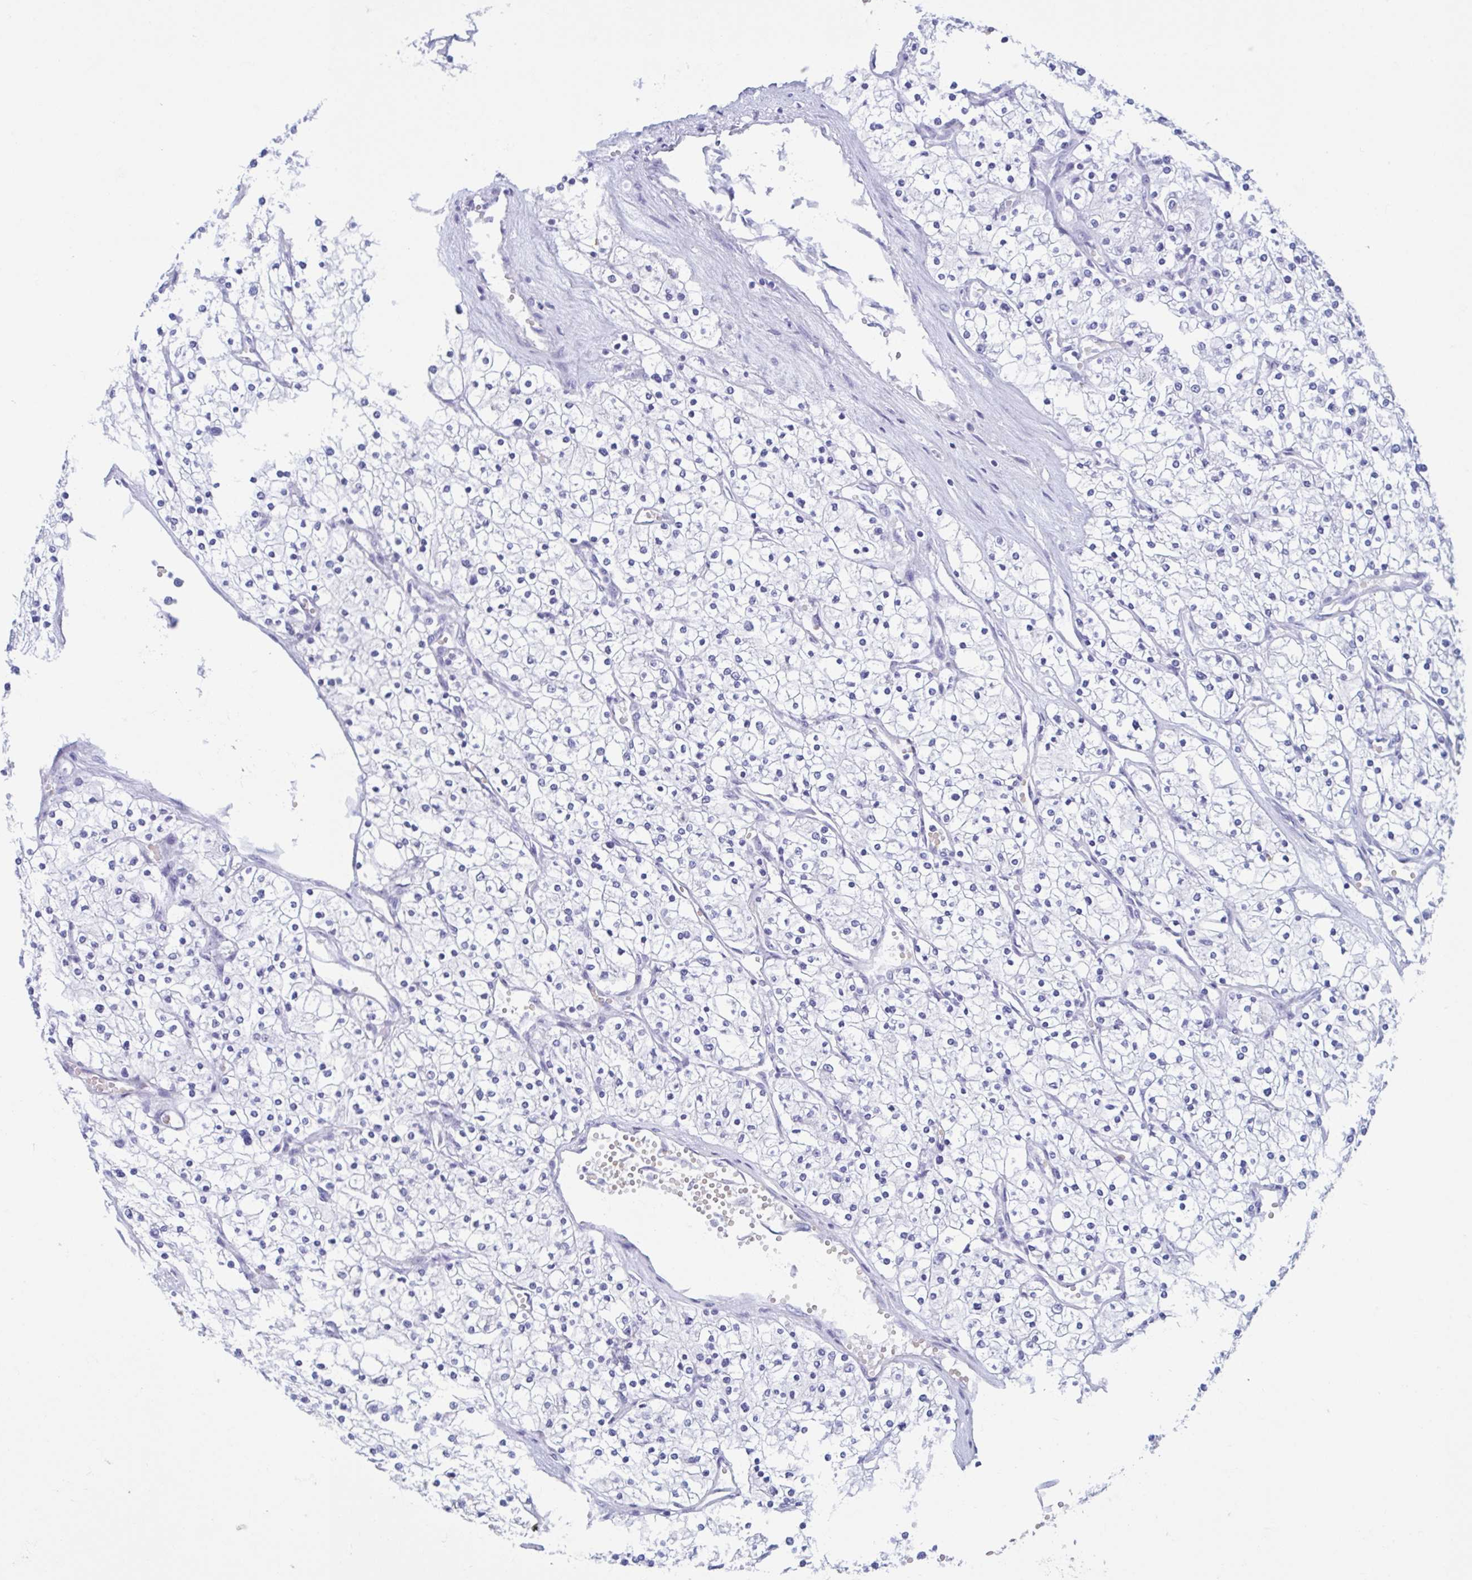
{"staining": {"intensity": "negative", "quantity": "none", "location": "none"}, "tissue": "renal cancer", "cell_type": "Tumor cells", "image_type": "cancer", "snomed": [{"axis": "morphology", "description": "Adenocarcinoma, NOS"}, {"axis": "topography", "description": "Kidney"}], "caption": "IHC image of adenocarcinoma (renal) stained for a protein (brown), which exhibits no expression in tumor cells.", "gene": "MORC4", "patient": {"sex": "male", "age": 80}}